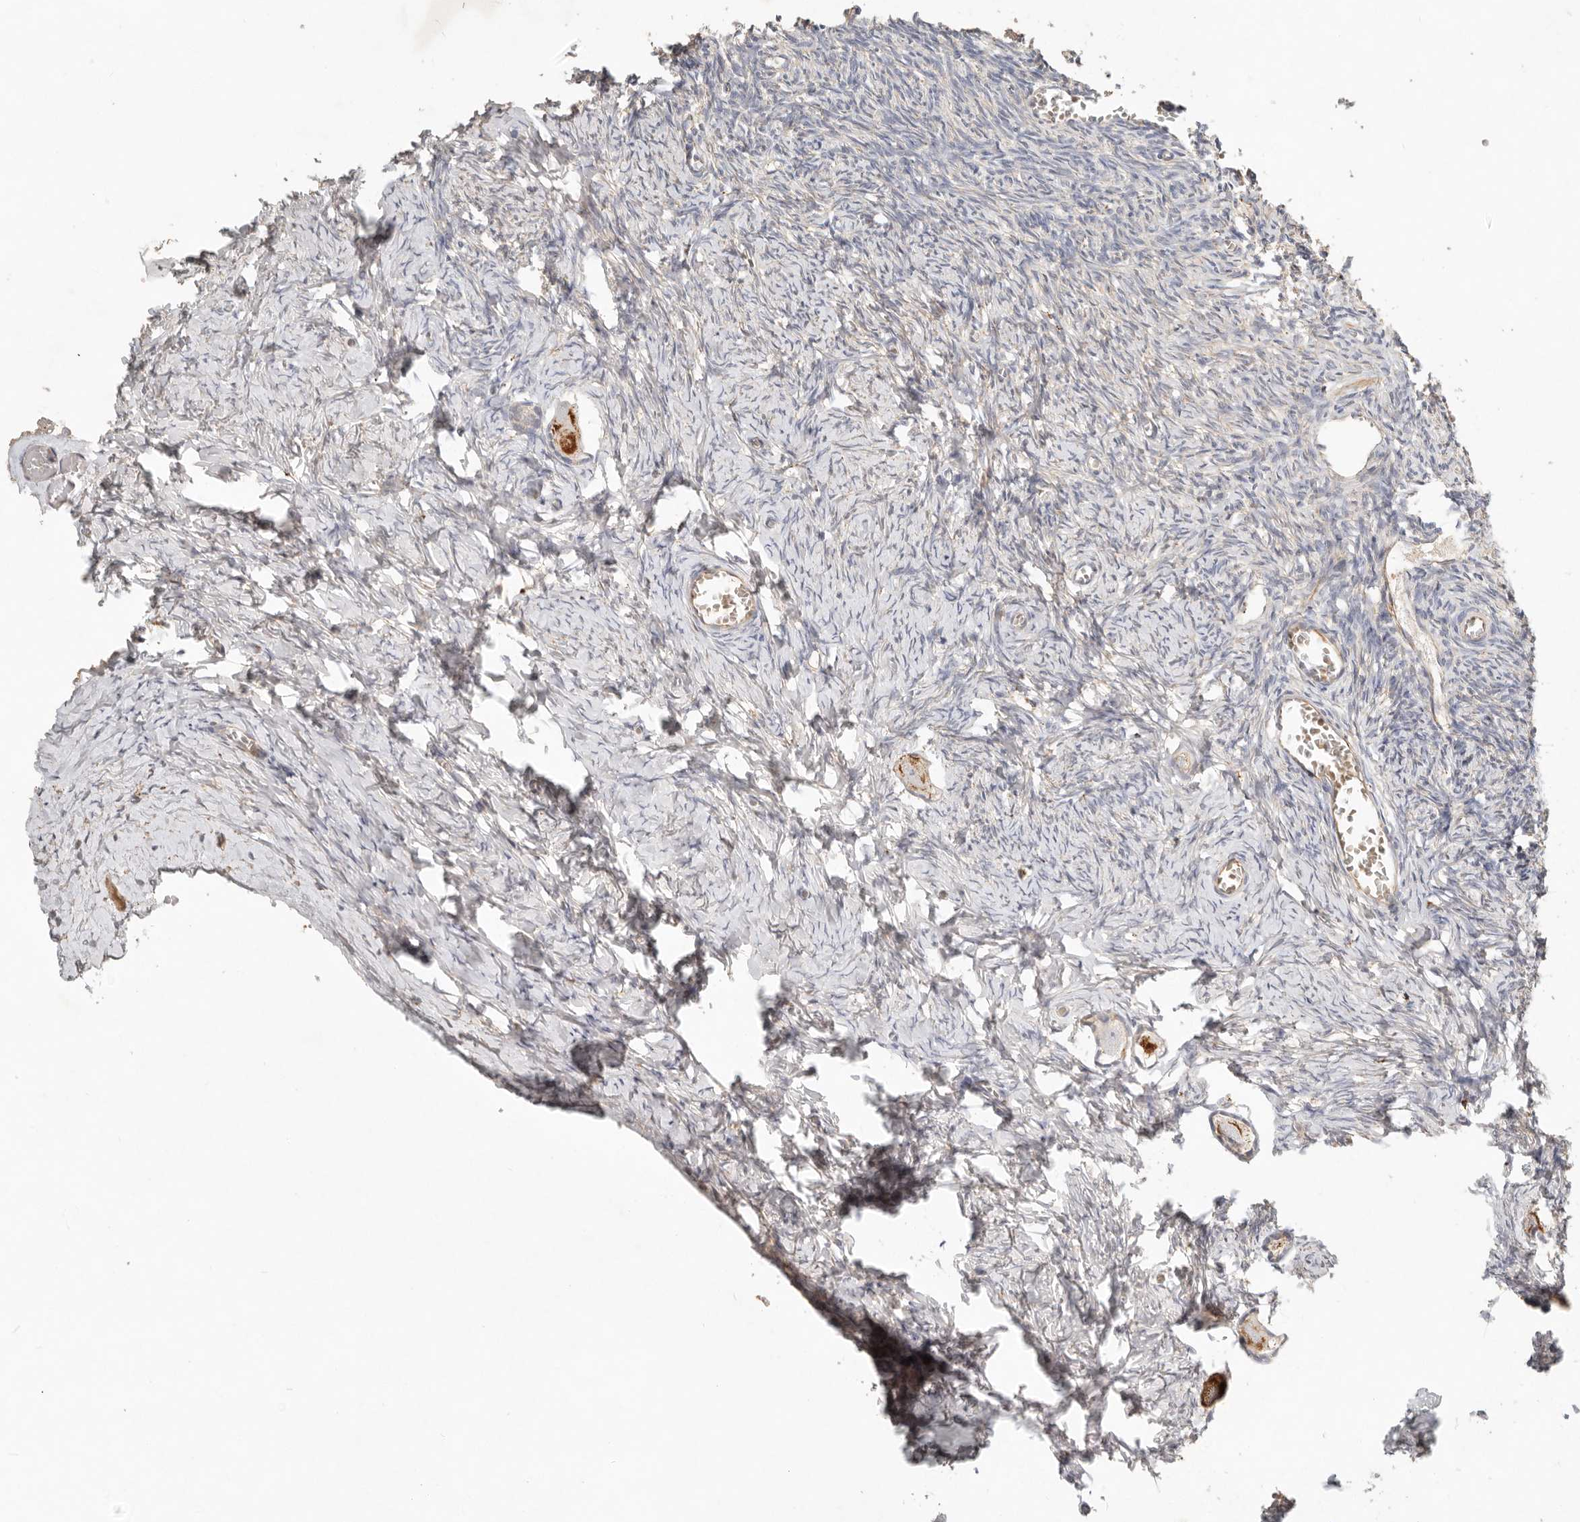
{"staining": {"intensity": "moderate", "quantity": ">75%", "location": "cytoplasmic/membranous"}, "tissue": "ovary", "cell_type": "Follicle cells", "image_type": "normal", "snomed": [{"axis": "morphology", "description": "Normal tissue, NOS"}, {"axis": "topography", "description": "Ovary"}], "caption": "The micrograph reveals staining of benign ovary, revealing moderate cytoplasmic/membranous protein expression (brown color) within follicle cells. (IHC, brightfield microscopy, high magnification).", "gene": "ARHGEF10L", "patient": {"sex": "female", "age": 27}}